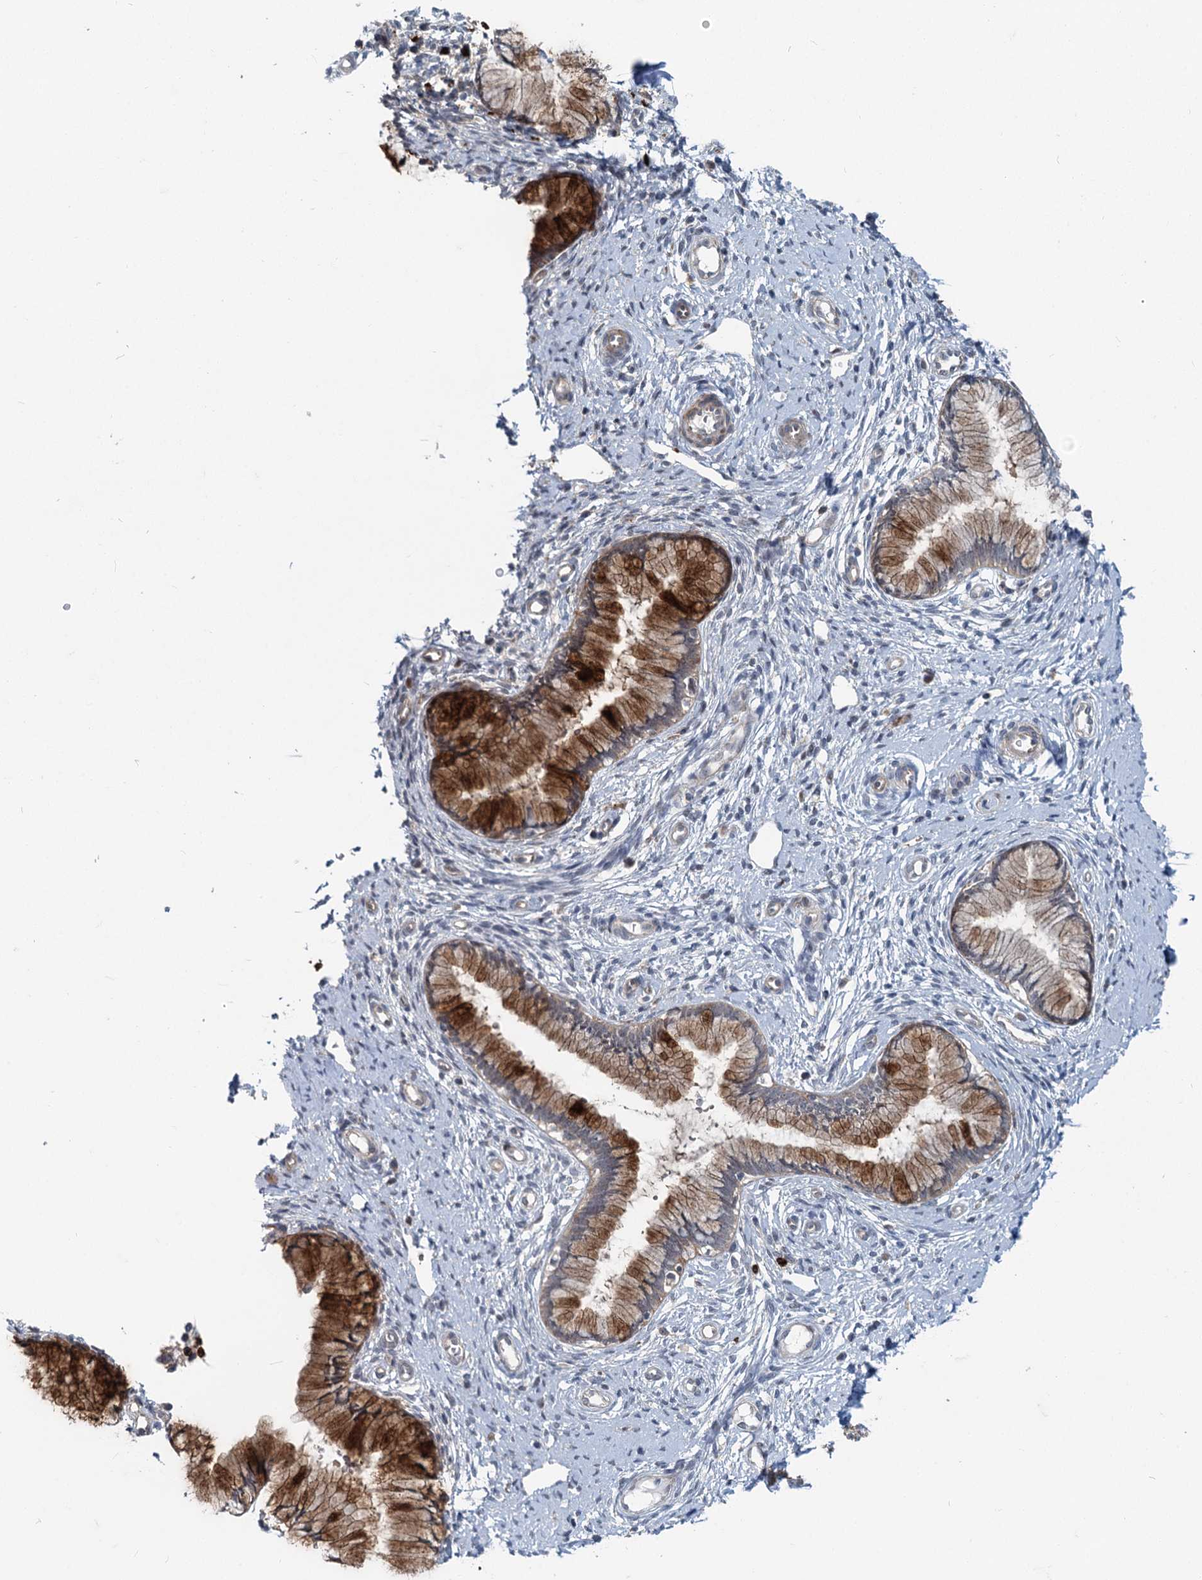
{"staining": {"intensity": "strong", "quantity": ">75%", "location": "cytoplasmic/membranous"}, "tissue": "cervical cancer", "cell_type": "Tumor cells", "image_type": "cancer", "snomed": [{"axis": "morphology", "description": "Adenocarcinoma, NOS"}, {"axis": "topography", "description": "Cervix"}], "caption": "Immunohistochemical staining of human cervical cancer (adenocarcinoma) shows high levels of strong cytoplasmic/membranous staining in approximately >75% of tumor cells. The protein of interest is stained brown, and the nuclei are stained in blue (DAB IHC with brightfield microscopy, high magnification).", "gene": "ADCY2", "patient": {"sex": "female", "age": 36}}